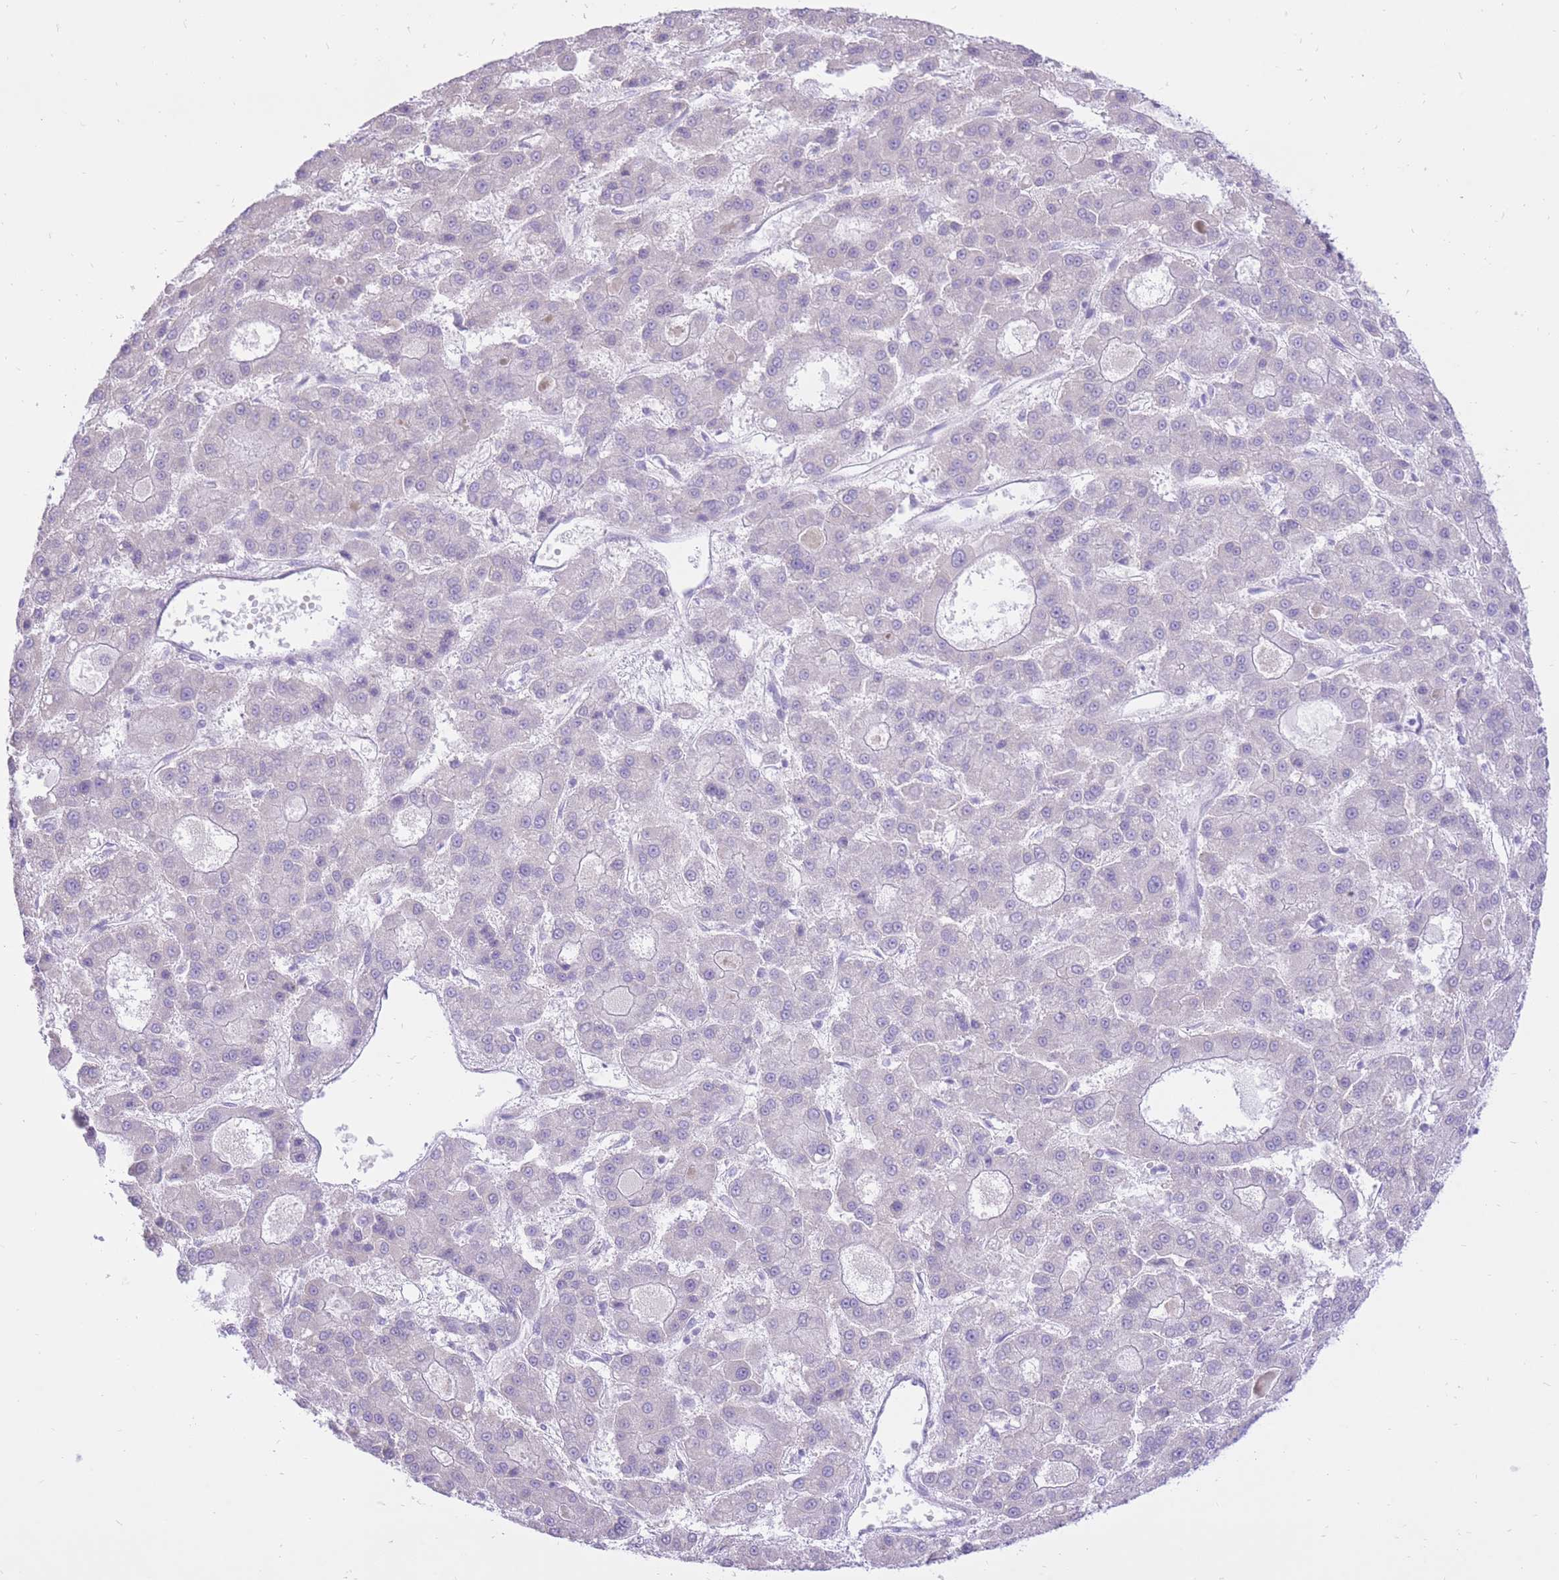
{"staining": {"intensity": "negative", "quantity": "none", "location": "none"}, "tissue": "liver cancer", "cell_type": "Tumor cells", "image_type": "cancer", "snomed": [{"axis": "morphology", "description": "Carcinoma, Hepatocellular, NOS"}, {"axis": "topography", "description": "Liver"}], "caption": "There is no significant expression in tumor cells of liver cancer (hepatocellular carcinoma).", "gene": "SLC4A4", "patient": {"sex": "male", "age": 70}}